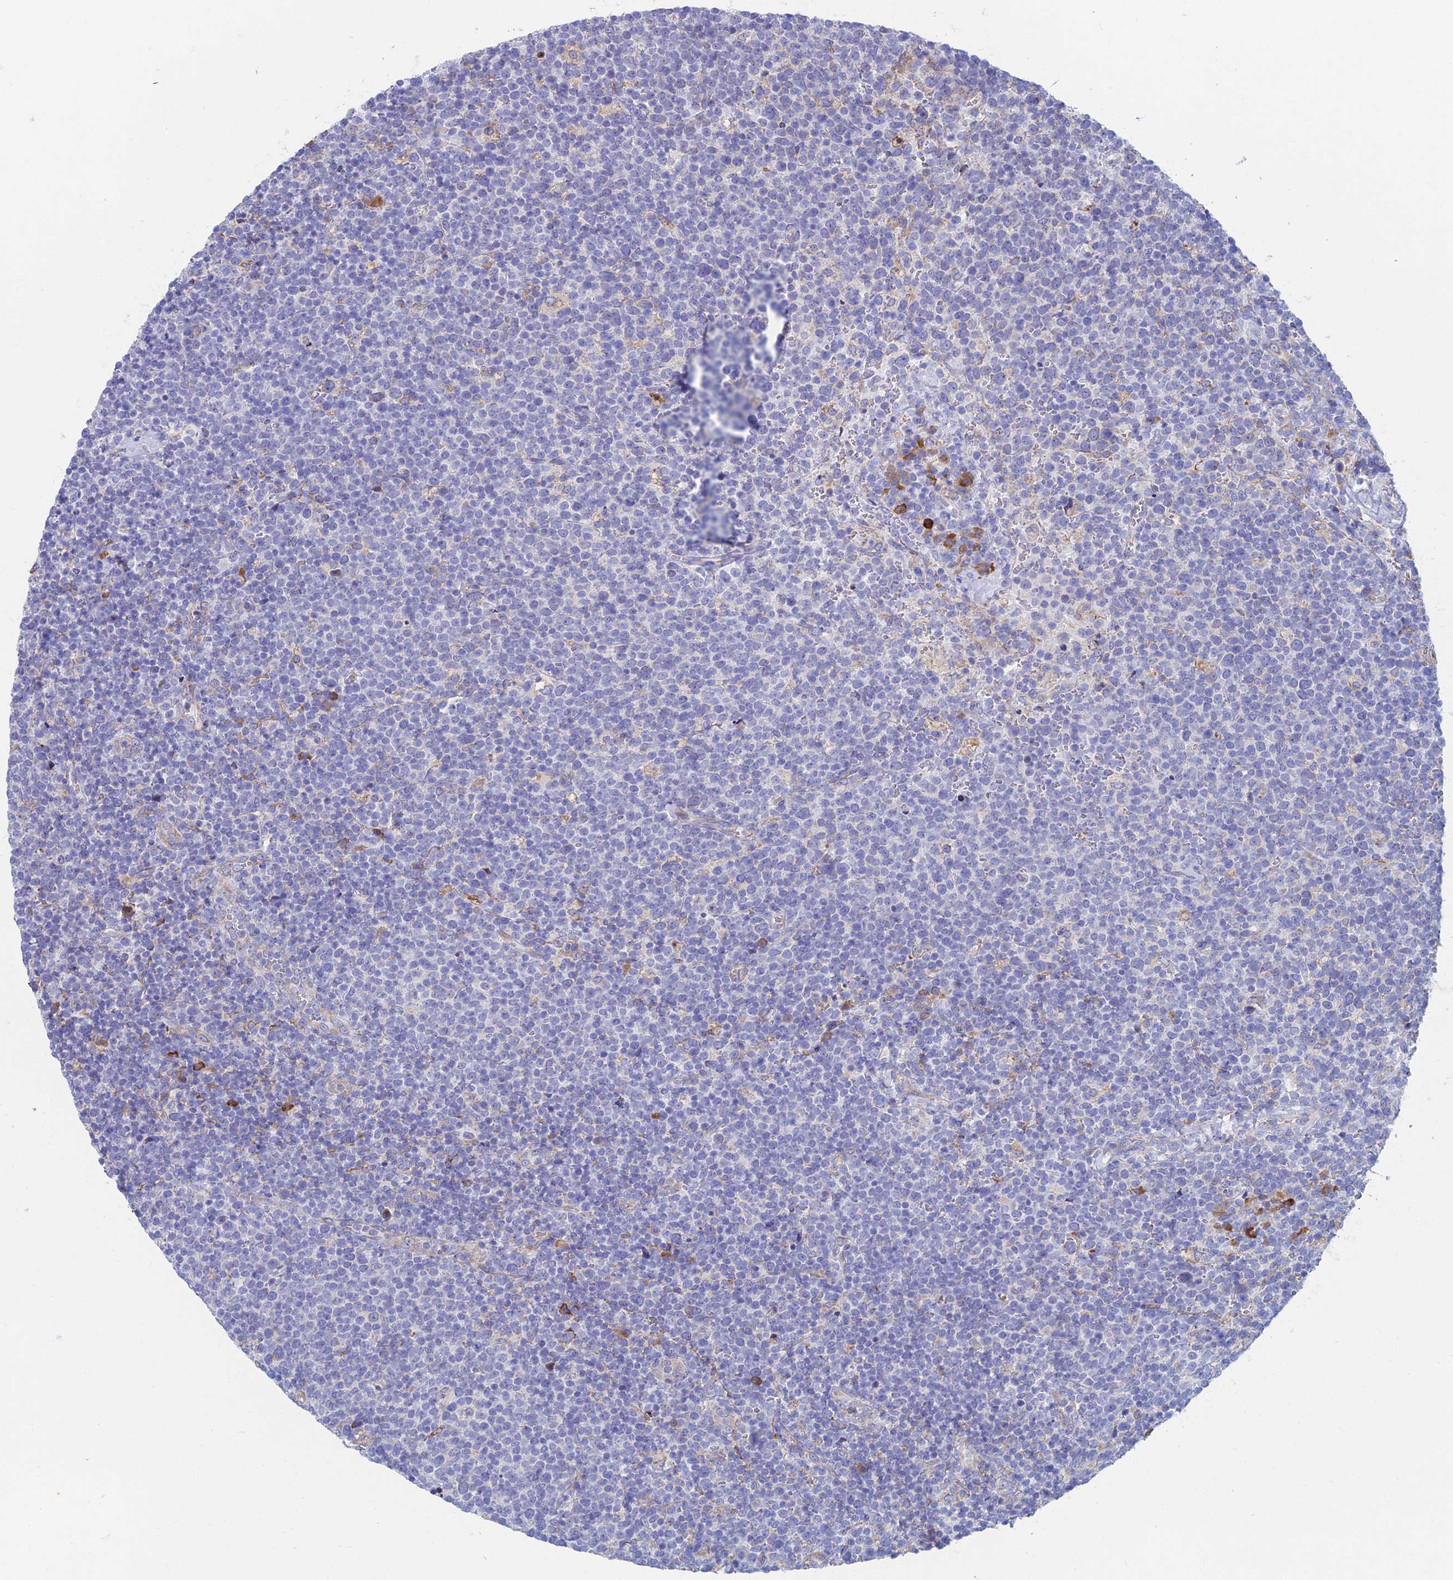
{"staining": {"intensity": "negative", "quantity": "none", "location": "none"}, "tissue": "lymphoma", "cell_type": "Tumor cells", "image_type": "cancer", "snomed": [{"axis": "morphology", "description": "Malignant lymphoma, non-Hodgkin's type, High grade"}, {"axis": "topography", "description": "Lymph node"}], "caption": "Tumor cells are negative for protein expression in human lymphoma.", "gene": "WDR35", "patient": {"sex": "male", "age": 61}}